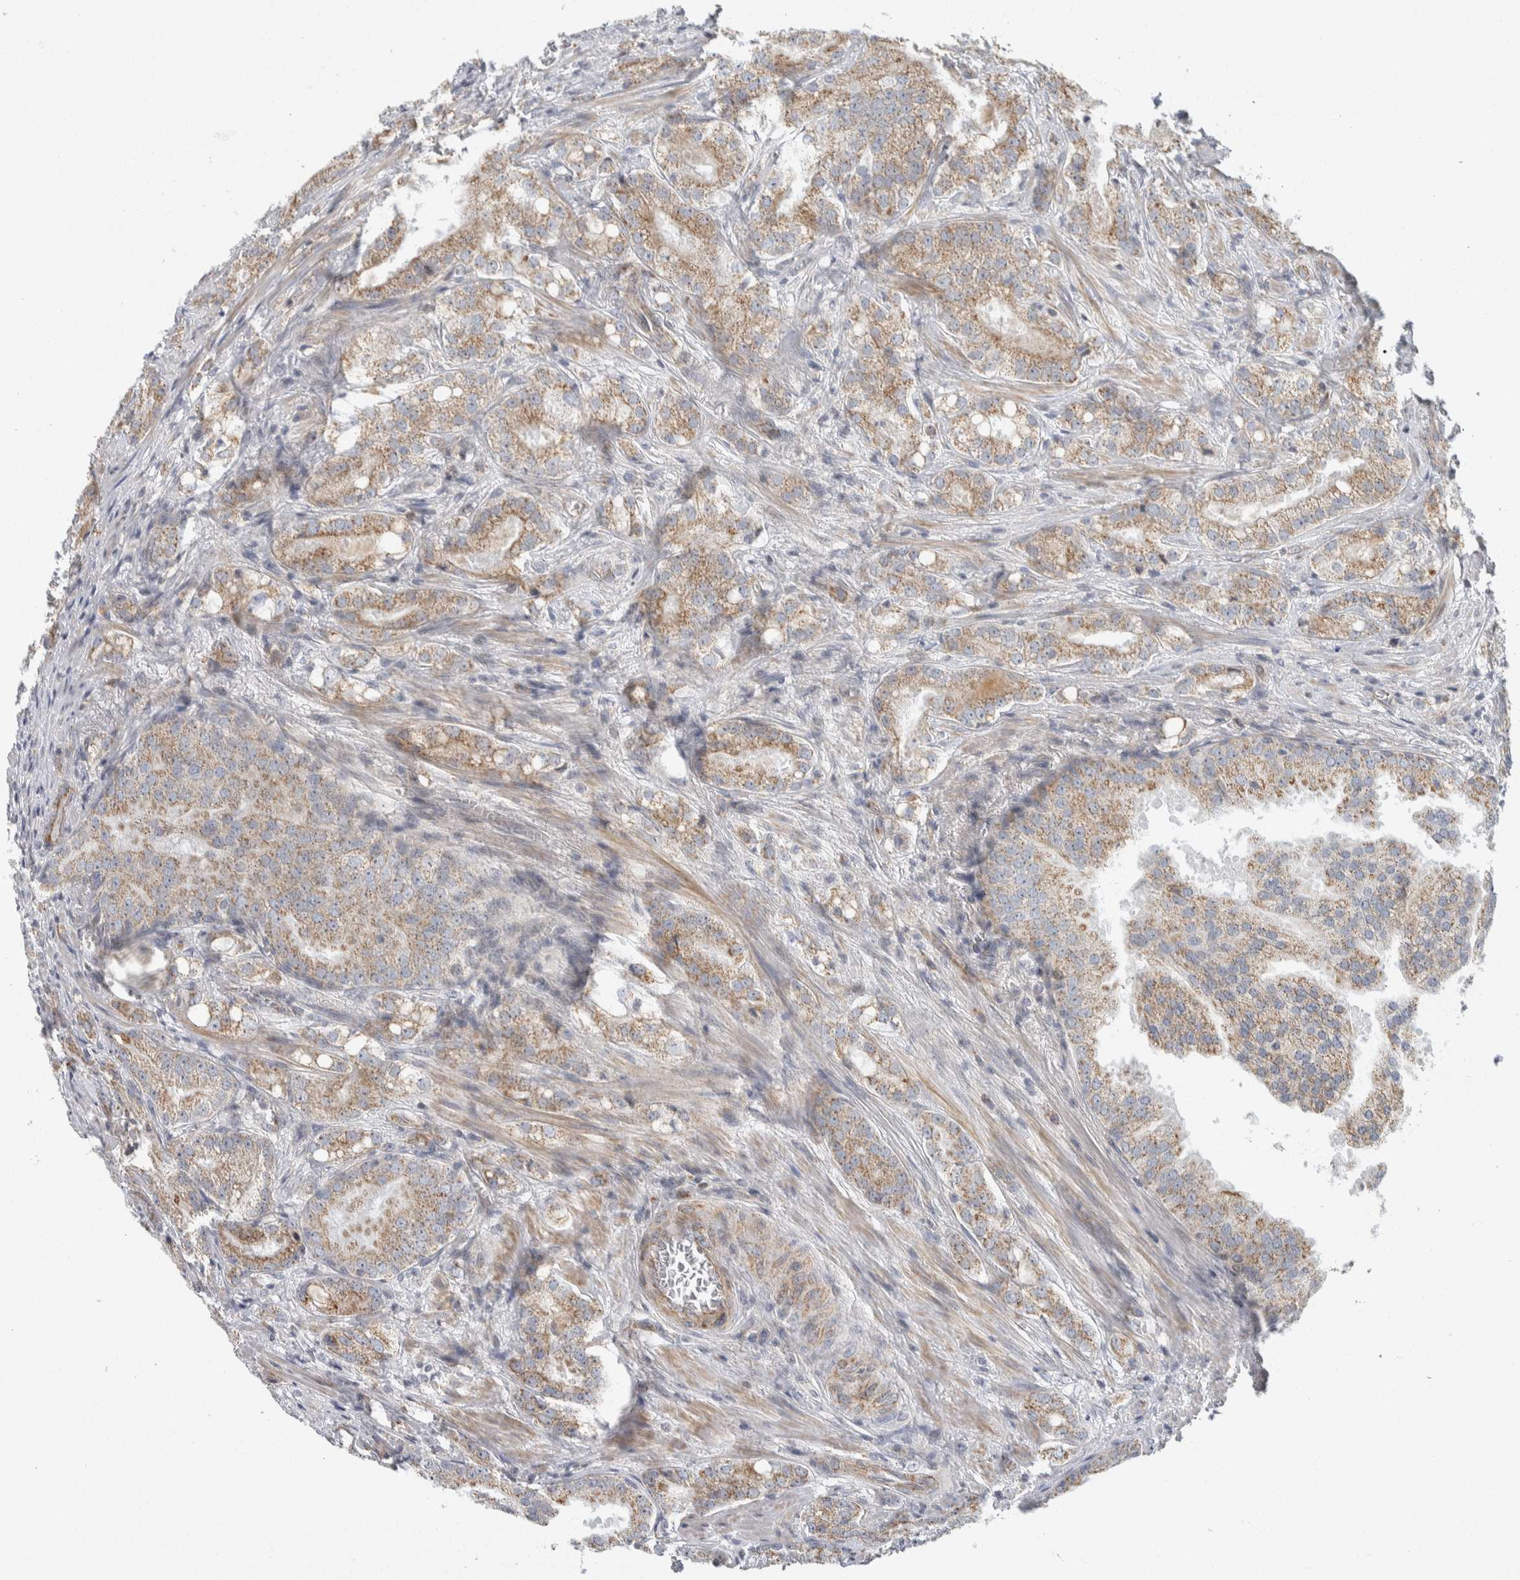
{"staining": {"intensity": "weak", "quantity": ">75%", "location": "cytoplasmic/membranous"}, "tissue": "prostate cancer", "cell_type": "Tumor cells", "image_type": "cancer", "snomed": [{"axis": "morphology", "description": "Adenocarcinoma, High grade"}, {"axis": "topography", "description": "Prostate"}], "caption": "IHC of human prostate cancer exhibits low levels of weak cytoplasmic/membranous expression in about >75% of tumor cells. The staining was performed using DAB, with brown indicating positive protein expression. Nuclei are stained blue with hematoxylin.", "gene": "AFP", "patient": {"sex": "male", "age": 64}}